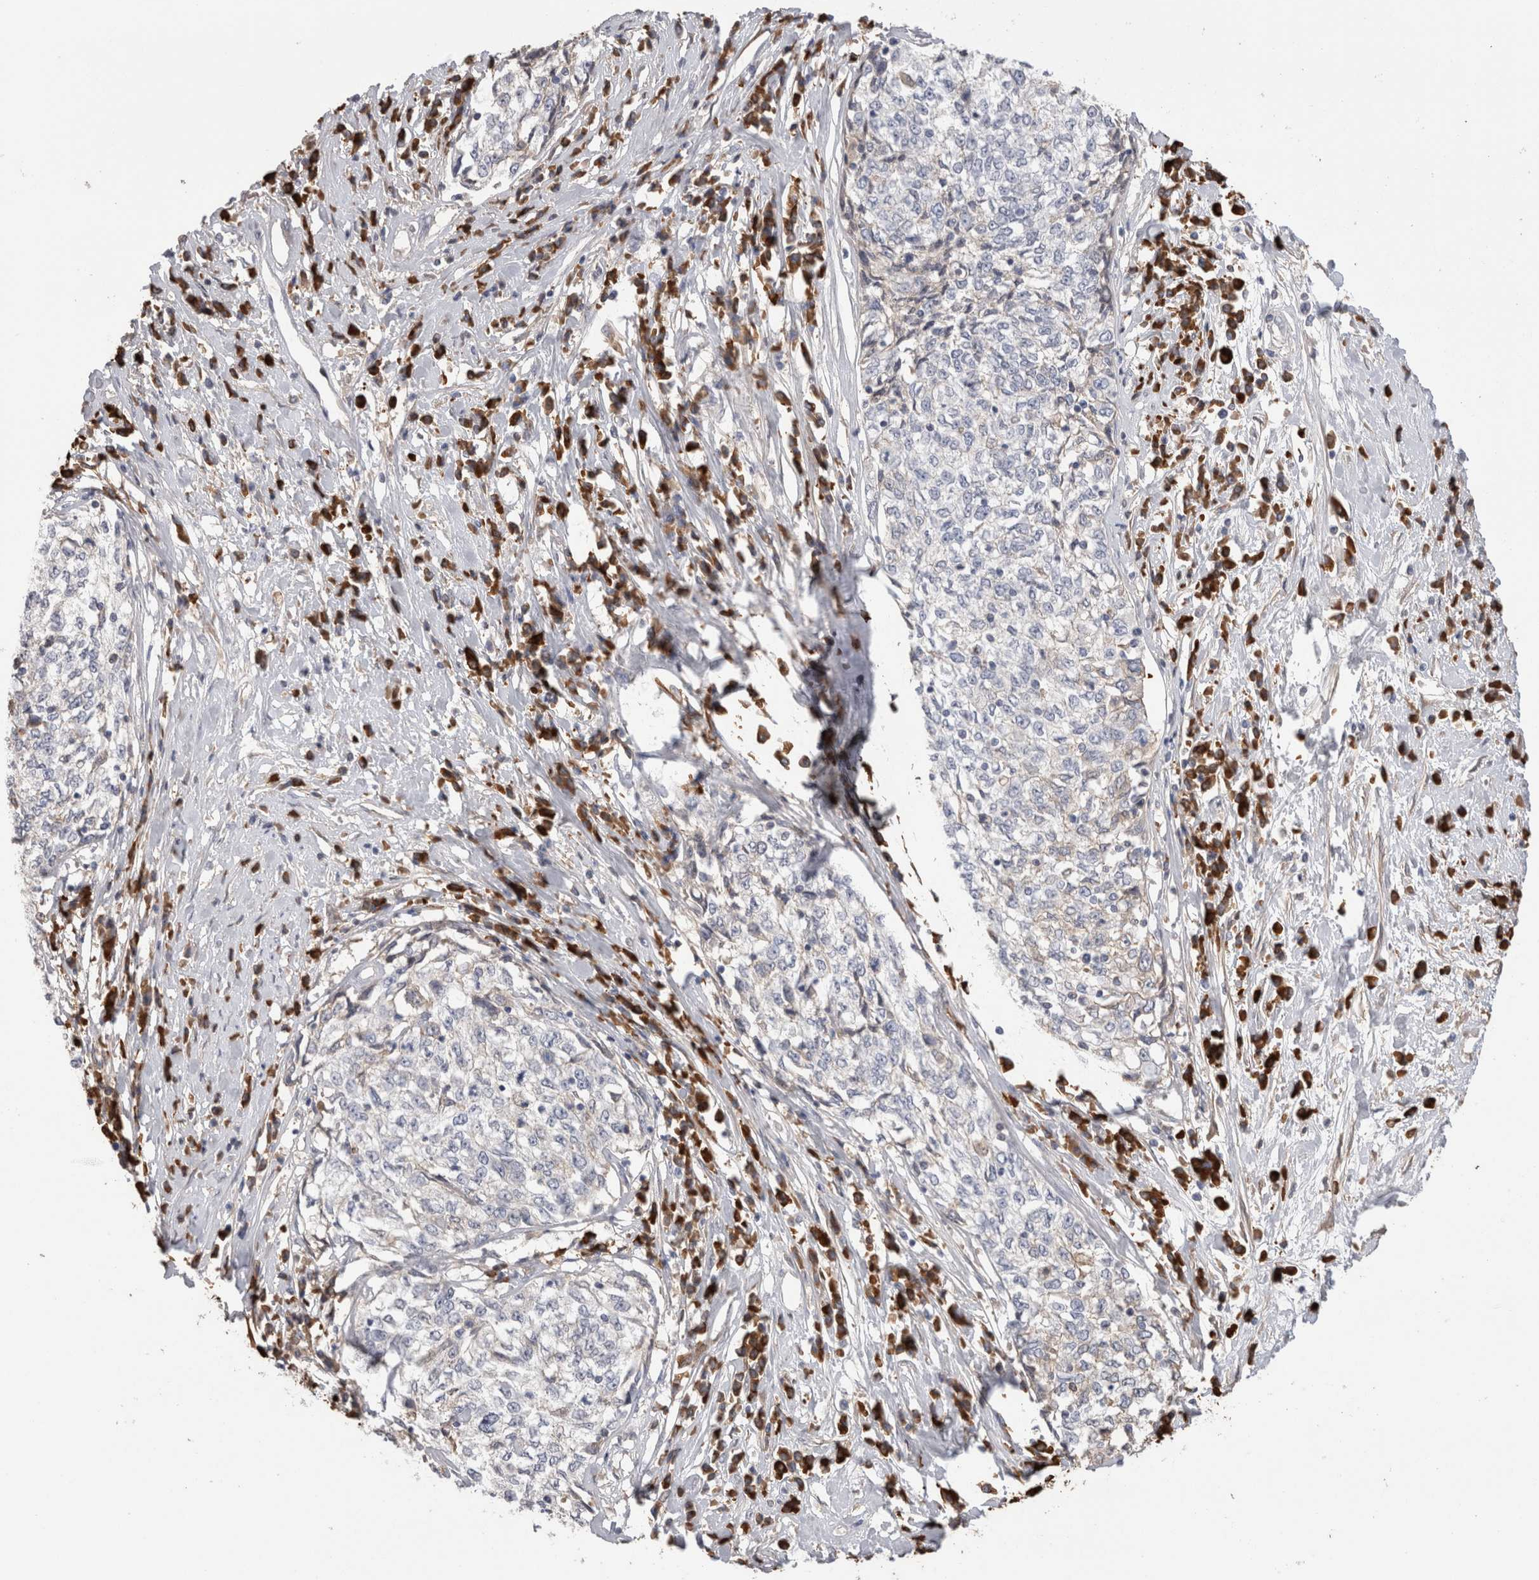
{"staining": {"intensity": "negative", "quantity": "none", "location": "none"}, "tissue": "cervical cancer", "cell_type": "Tumor cells", "image_type": "cancer", "snomed": [{"axis": "morphology", "description": "Squamous cell carcinoma, NOS"}, {"axis": "topography", "description": "Cervix"}], "caption": "Immunohistochemical staining of cervical cancer (squamous cell carcinoma) exhibits no significant positivity in tumor cells. (DAB (3,3'-diaminobenzidine) IHC visualized using brightfield microscopy, high magnification).", "gene": "PPP3CC", "patient": {"sex": "female", "age": 57}}